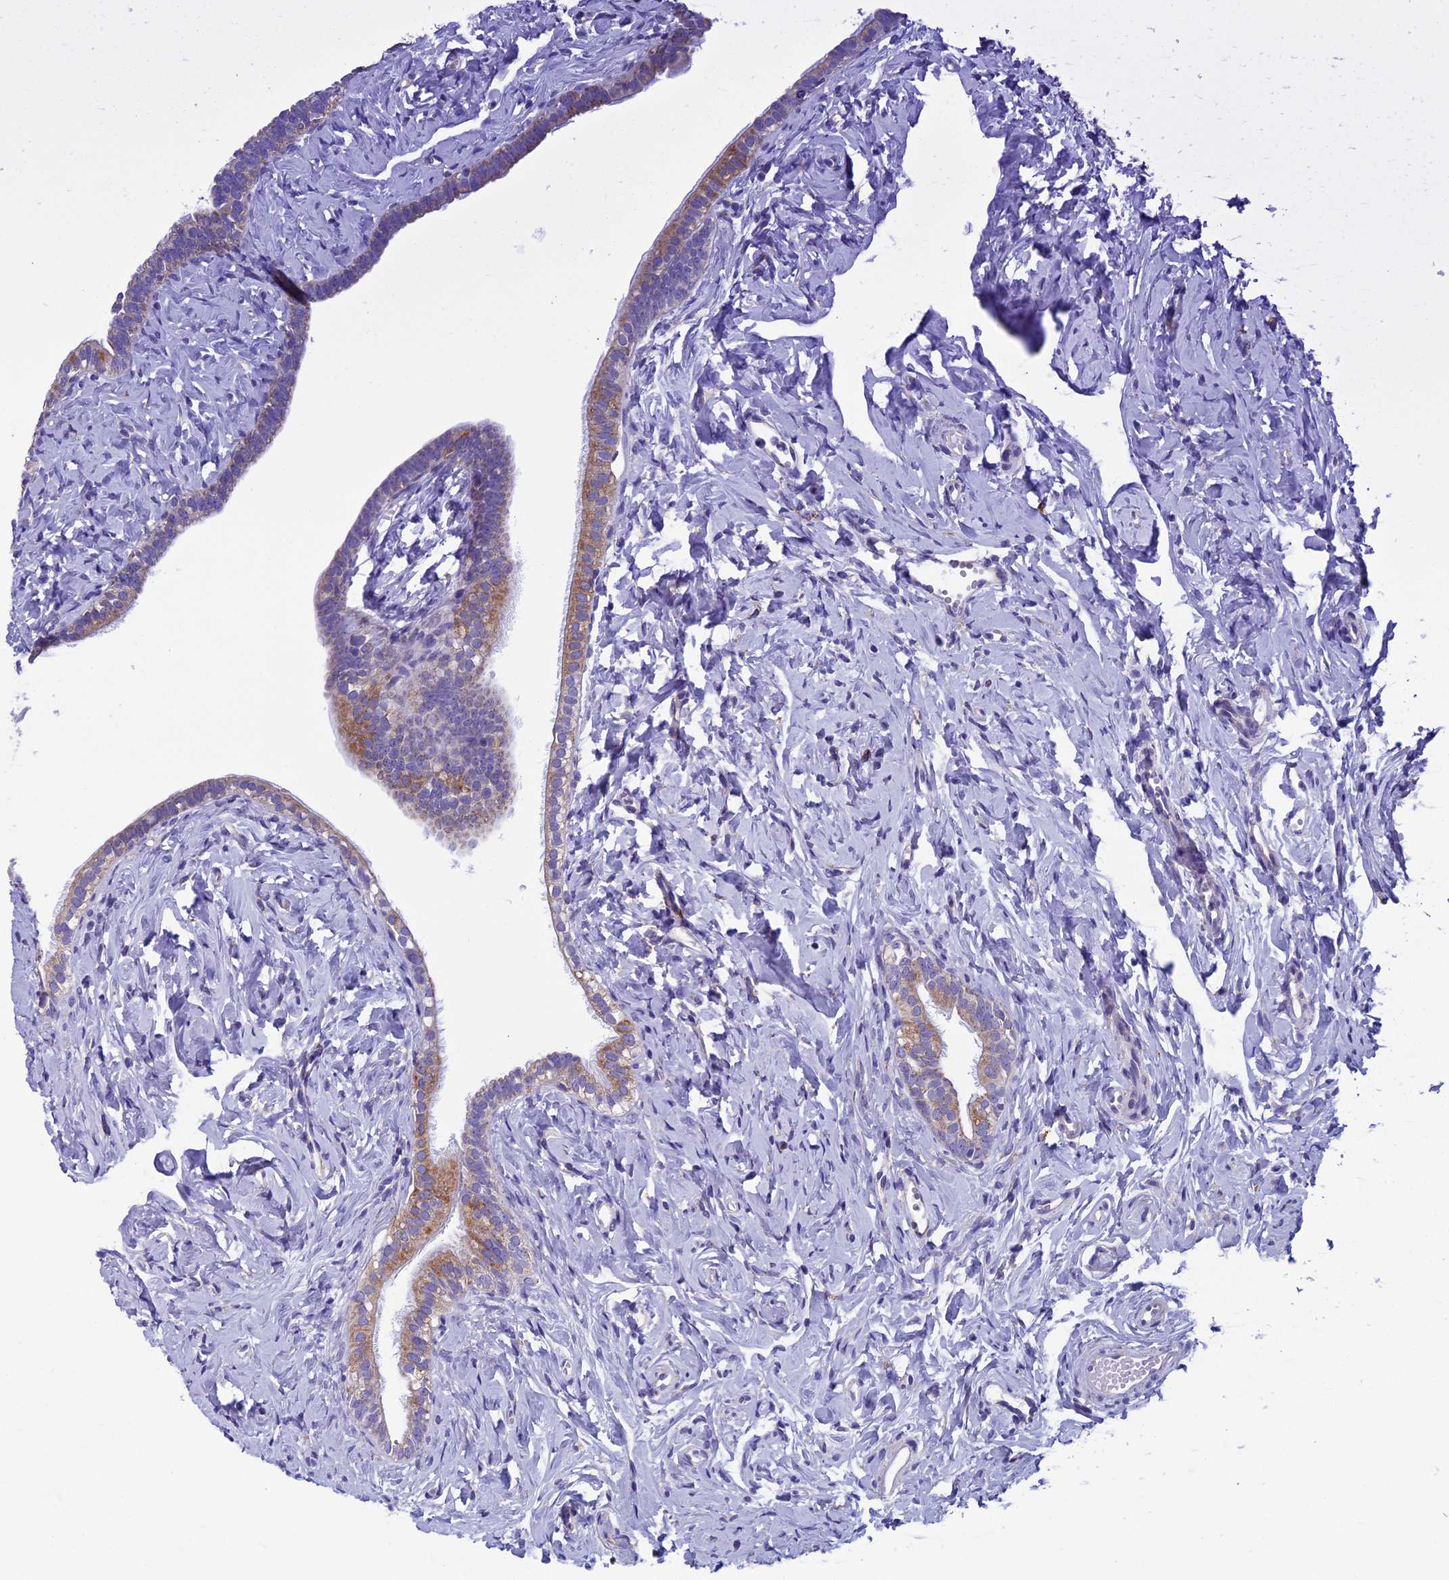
{"staining": {"intensity": "weak", "quantity": "25%-75%", "location": "cytoplasmic/membranous"}, "tissue": "fallopian tube", "cell_type": "Glandular cells", "image_type": "normal", "snomed": [{"axis": "morphology", "description": "Normal tissue, NOS"}, {"axis": "topography", "description": "Fallopian tube"}], "caption": "Immunohistochemical staining of unremarkable human fallopian tube shows weak cytoplasmic/membranous protein staining in about 25%-75% of glandular cells. The staining is performed using DAB brown chromogen to label protein expression. The nuclei are counter-stained blue using hematoxylin.", "gene": "MFSD12", "patient": {"sex": "female", "age": 66}}